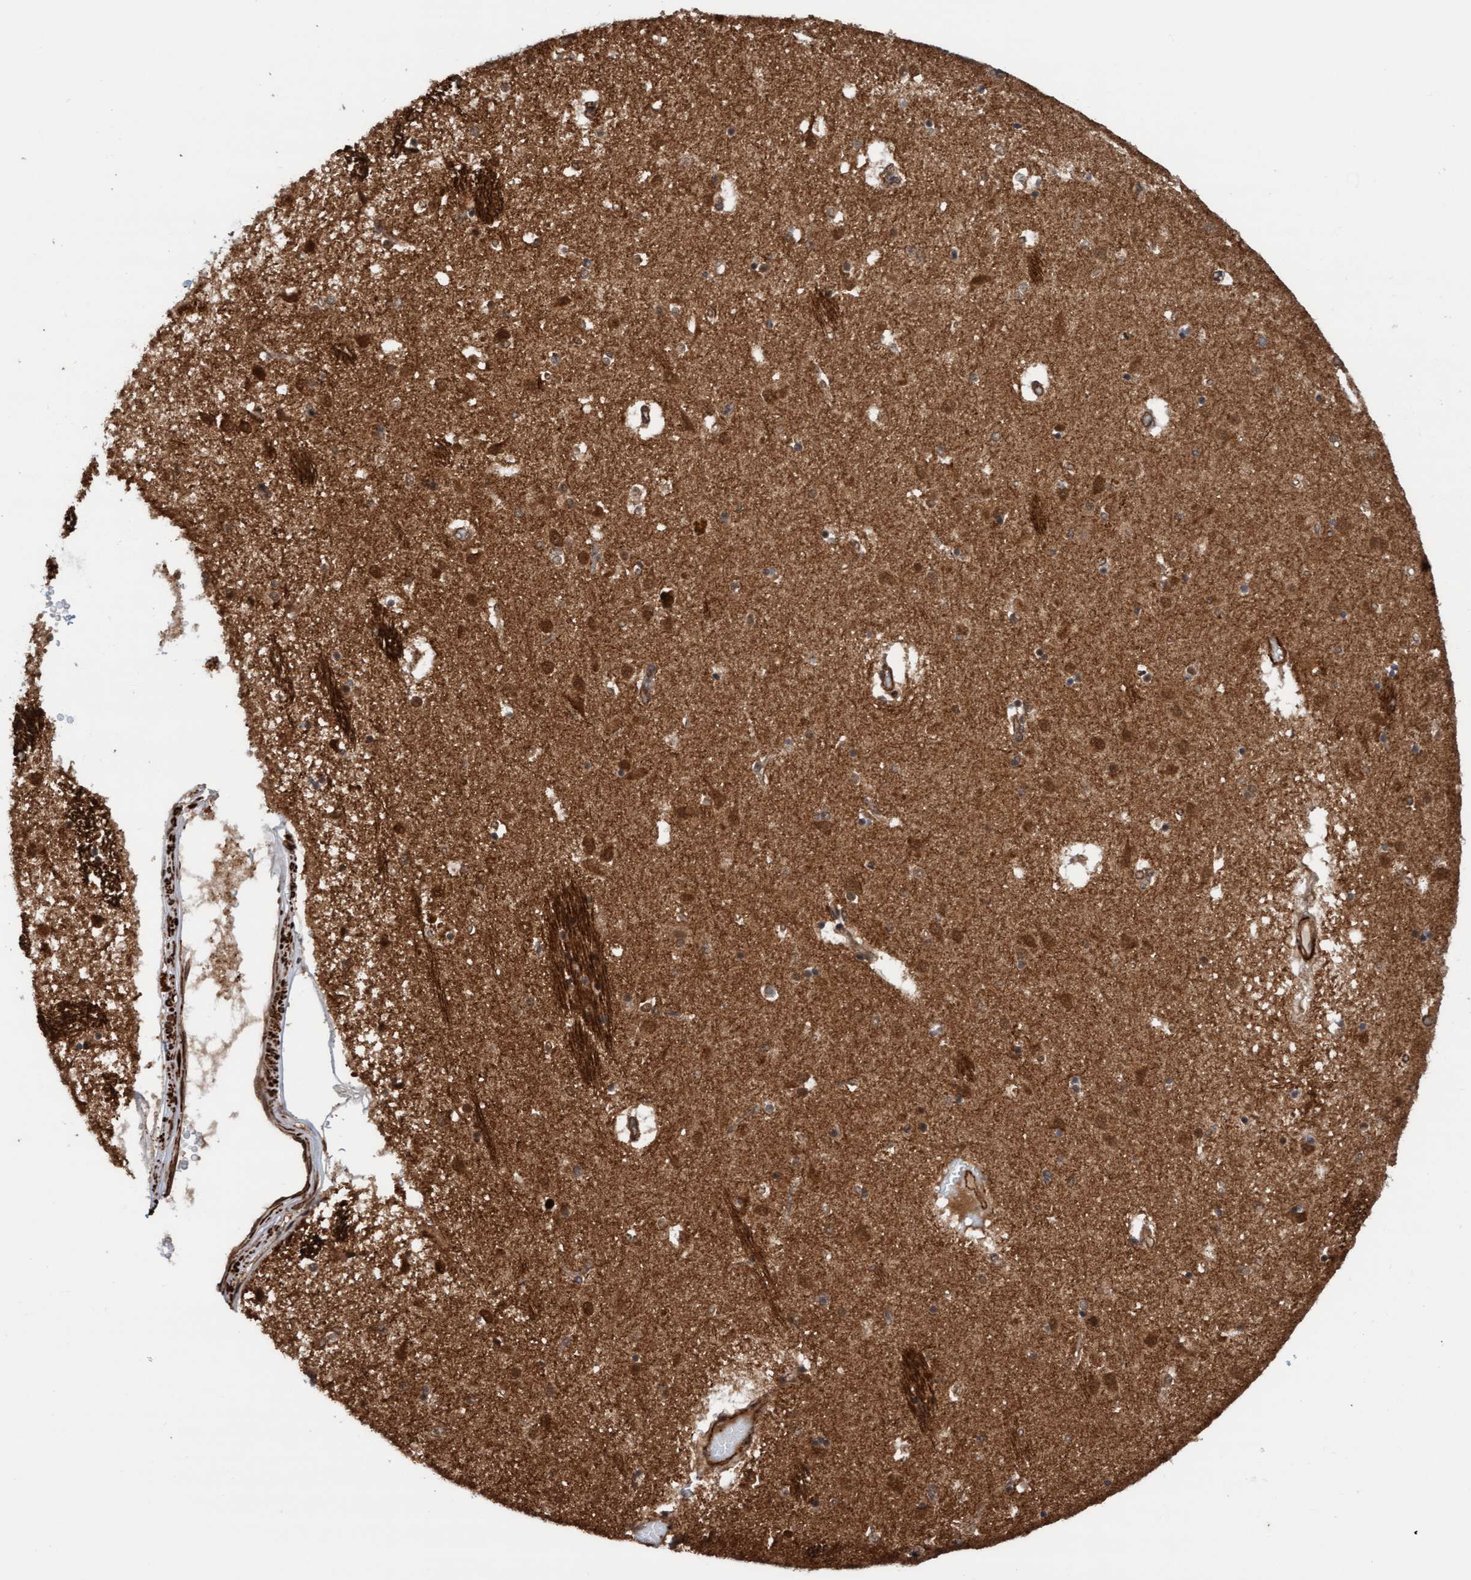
{"staining": {"intensity": "moderate", "quantity": ">75%", "location": "cytoplasmic/membranous"}, "tissue": "caudate", "cell_type": "Glial cells", "image_type": "normal", "snomed": [{"axis": "morphology", "description": "Normal tissue, NOS"}, {"axis": "topography", "description": "Lateral ventricle wall"}], "caption": "Protein staining shows moderate cytoplasmic/membranous expression in about >75% of glial cells in unremarkable caudate.", "gene": "STXBP4", "patient": {"sex": "male", "age": 70}}